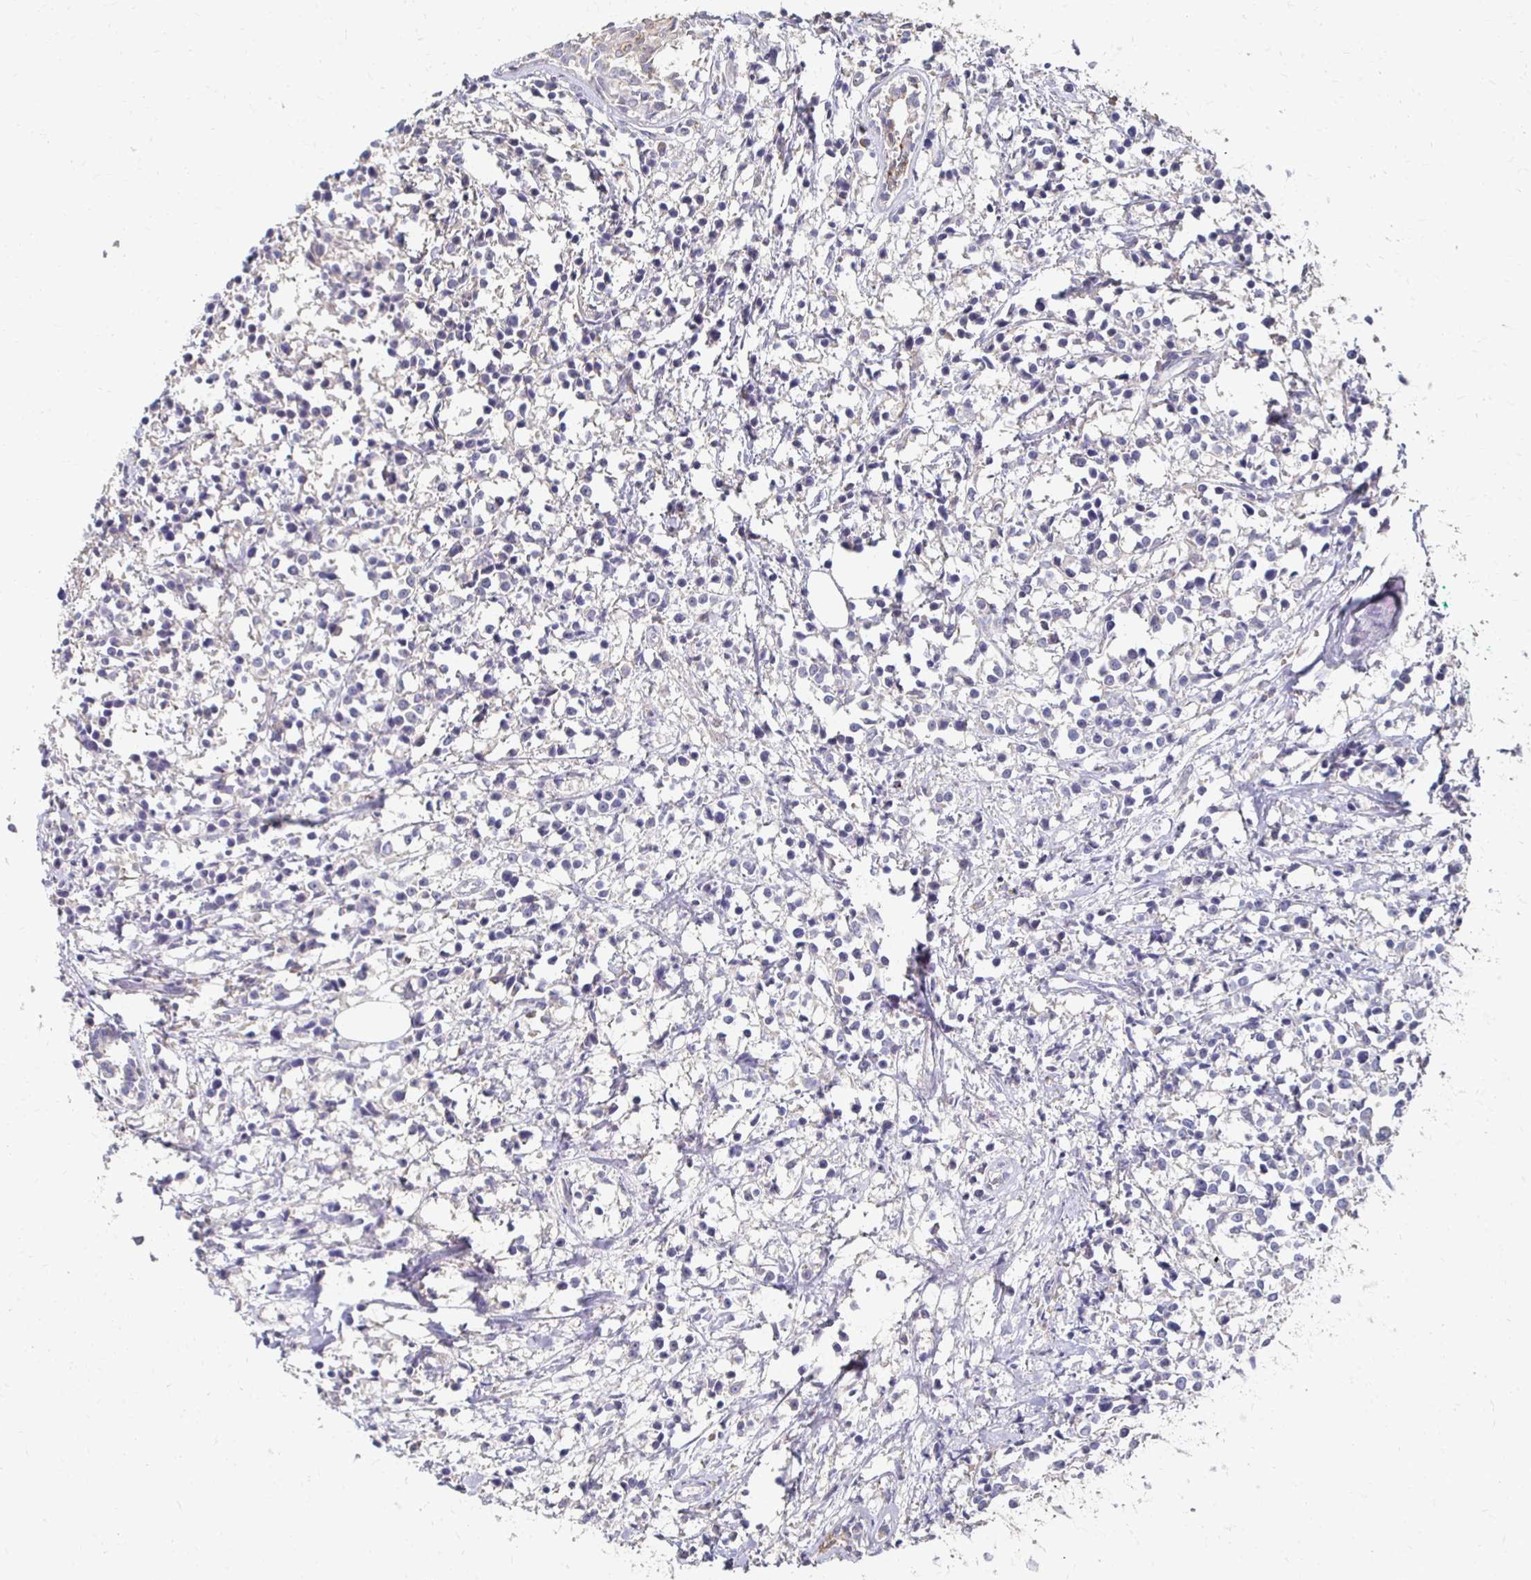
{"staining": {"intensity": "negative", "quantity": "none", "location": "none"}, "tissue": "breast cancer", "cell_type": "Tumor cells", "image_type": "cancer", "snomed": [{"axis": "morphology", "description": "Duct carcinoma"}, {"axis": "topography", "description": "Breast"}], "caption": "A micrograph of breast cancer (intraductal carcinoma) stained for a protein reveals no brown staining in tumor cells. The staining is performed using DAB (3,3'-diaminobenzidine) brown chromogen with nuclei counter-stained in using hematoxylin.", "gene": "ZNF727", "patient": {"sex": "female", "age": 80}}